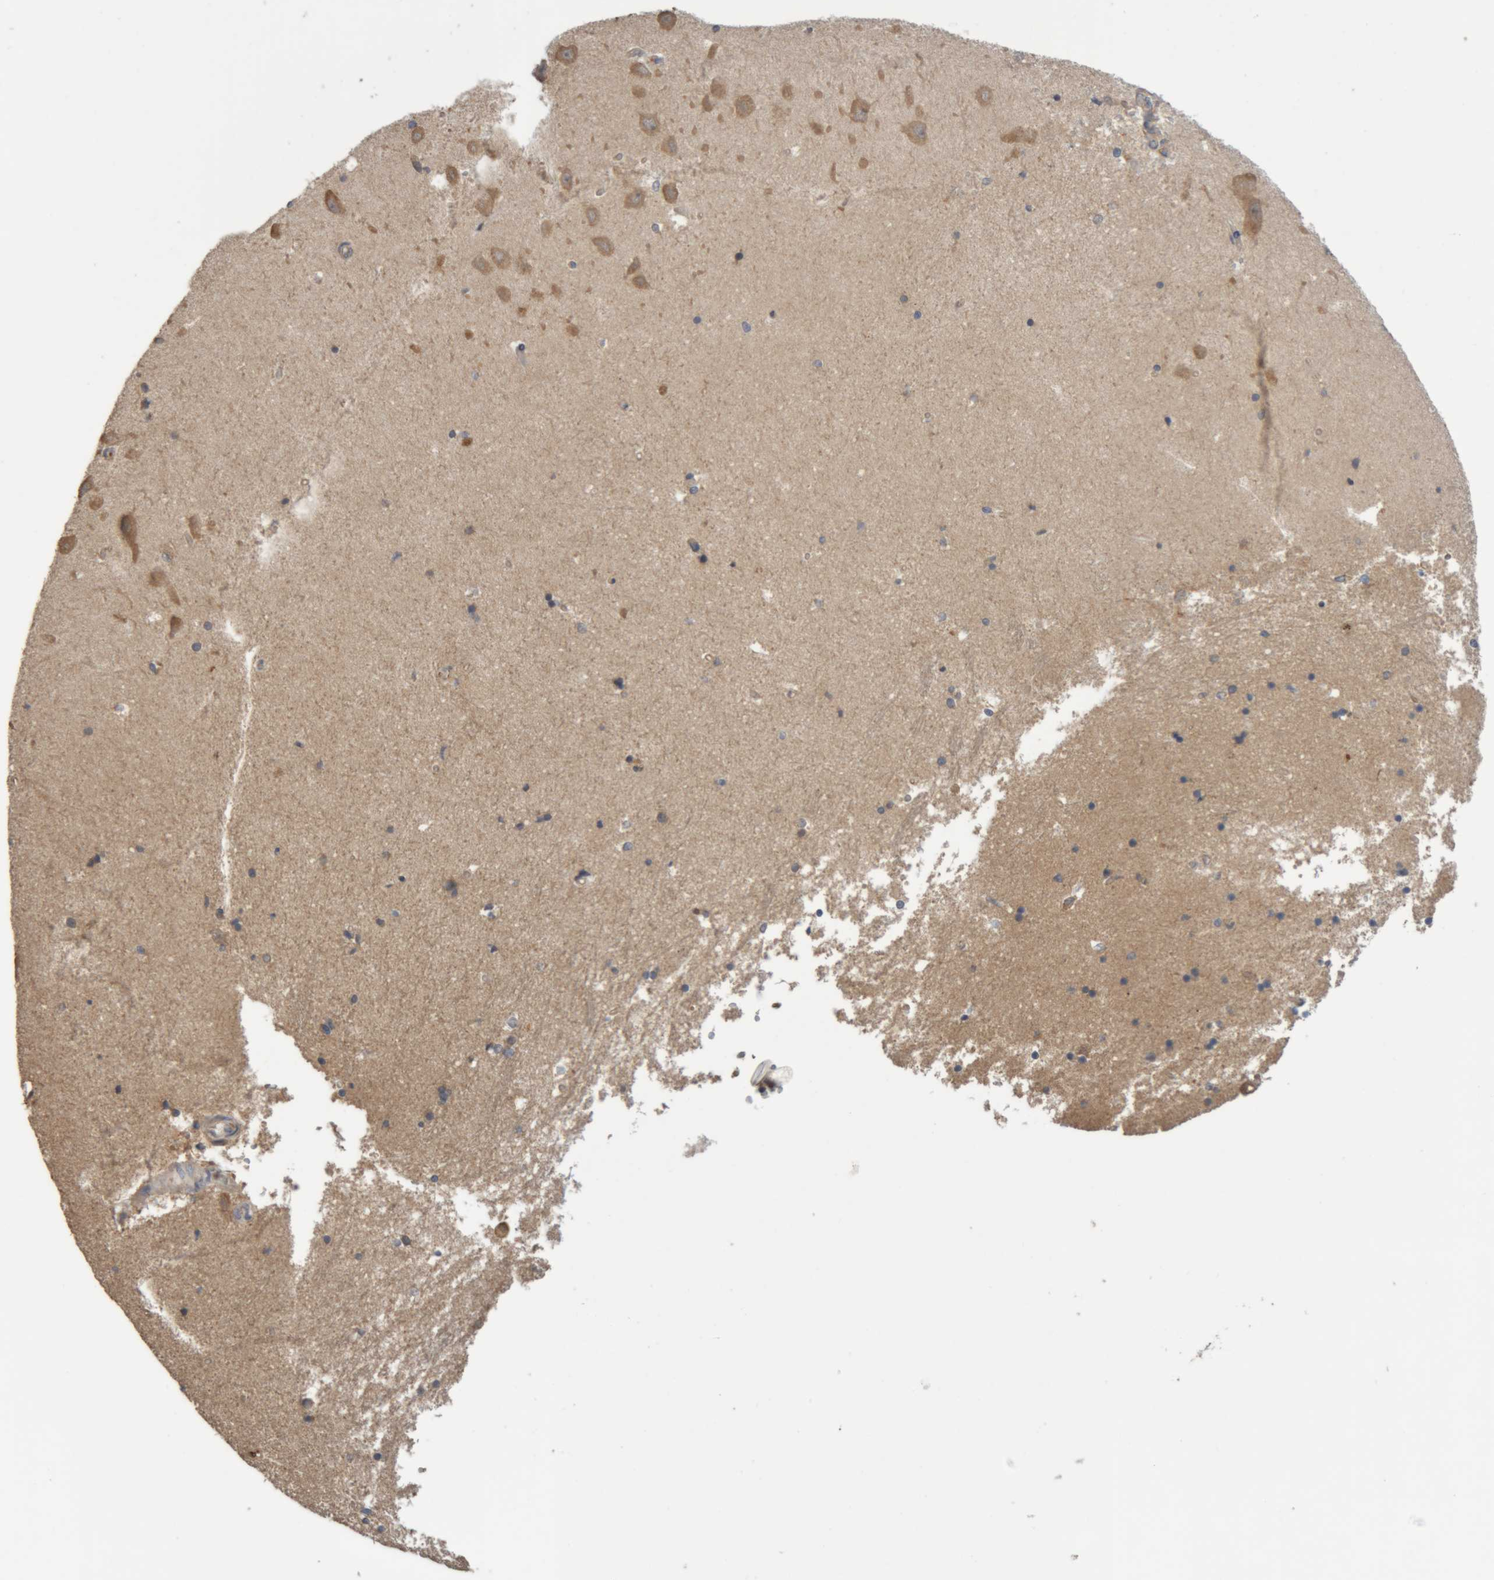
{"staining": {"intensity": "weak", "quantity": "25%-75%", "location": "cytoplasmic/membranous"}, "tissue": "hippocampus", "cell_type": "Glial cells", "image_type": "normal", "snomed": [{"axis": "morphology", "description": "Normal tissue, NOS"}, {"axis": "topography", "description": "Hippocampus"}], "caption": "DAB (3,3'-diaminobenzidine) immunohistochemical staining of unremarkable hippocampus reveals weak cytoplasmic/membranous protein positivity in approximately 25%-75% of glial cells. (Stains: DAB in brown, nuclei in blue, Microscopy: brightfield microscopy at high magnification).", "gene": "TMED7", "patient": {"sex": "male", "age": 45}}